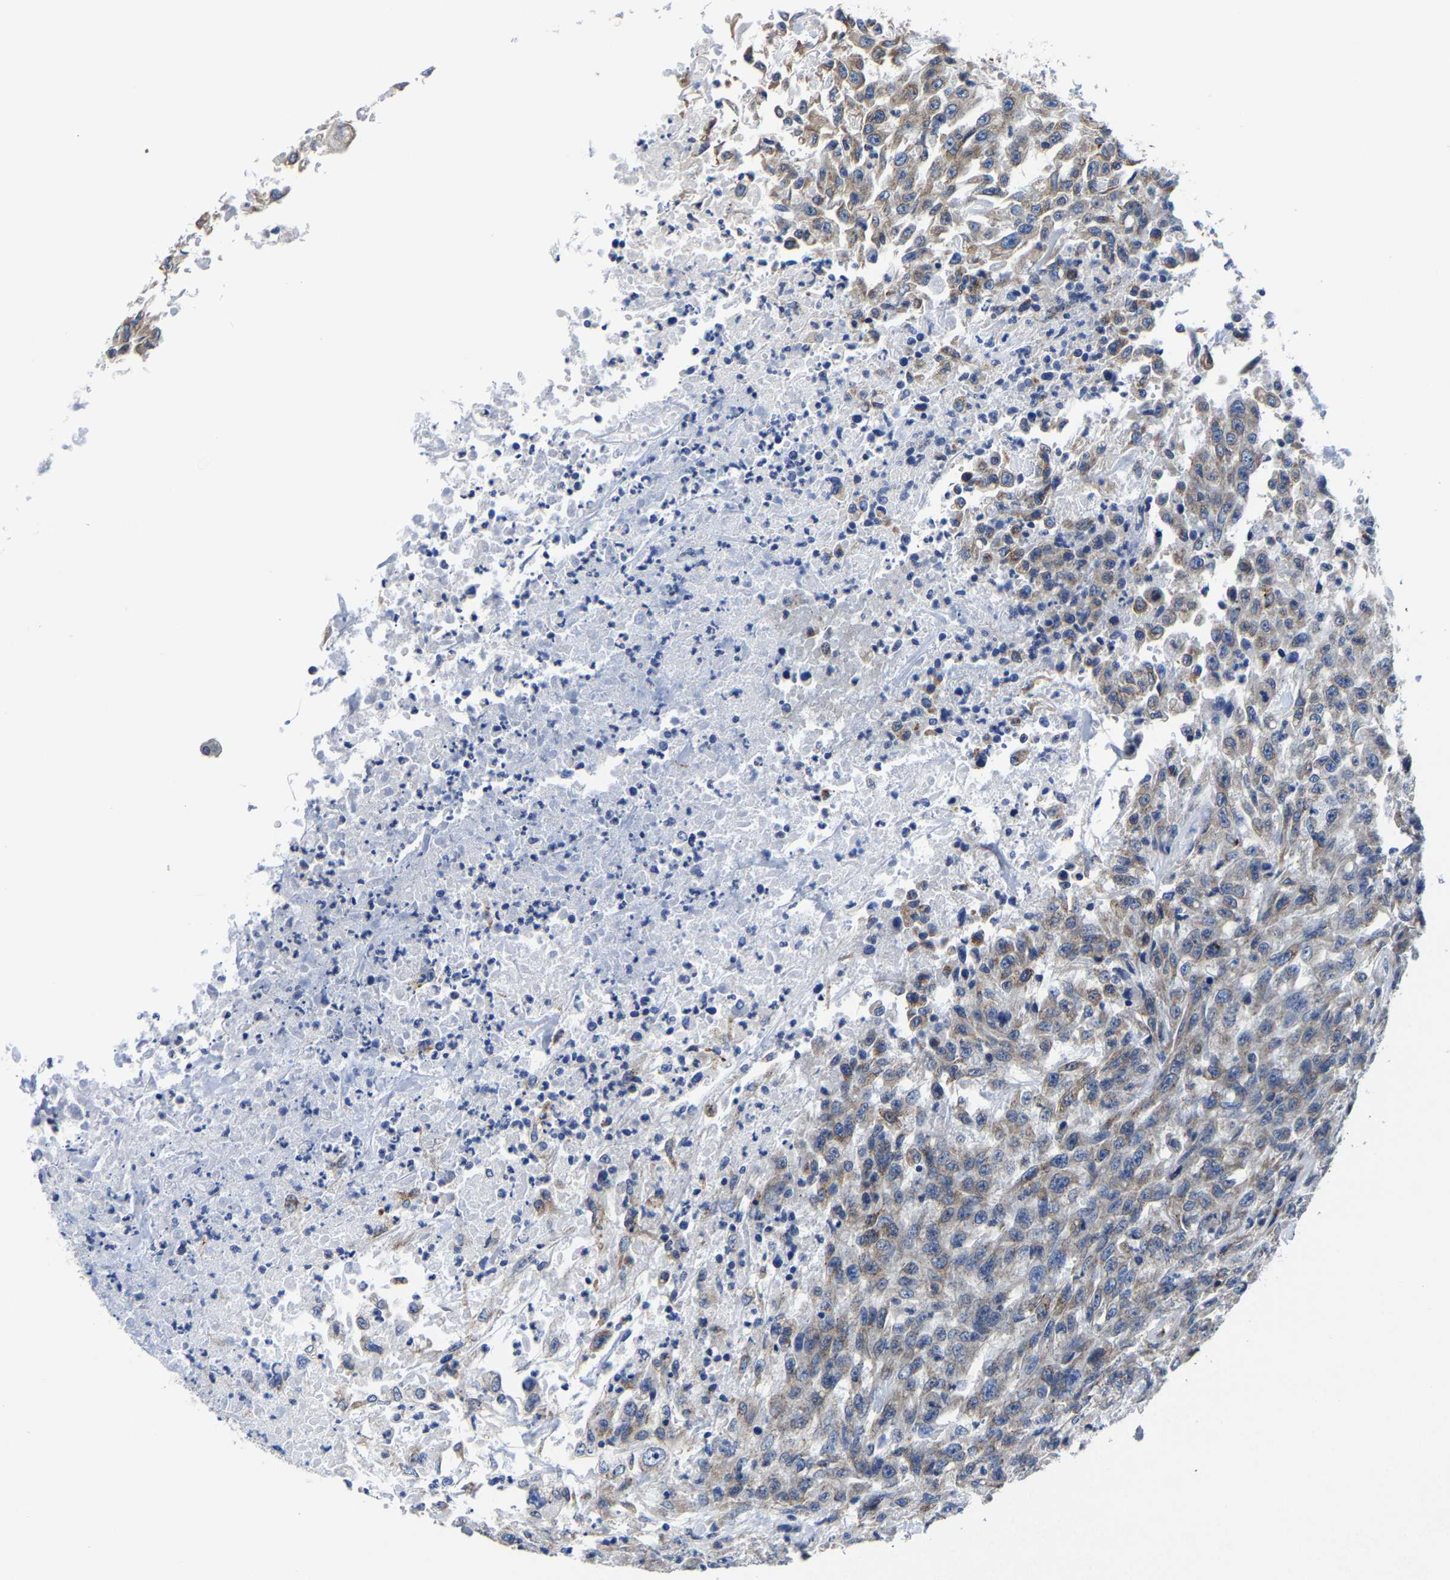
{"staining": {"intensity": "weak", "quantity": "25%-75%", "location": "cytoplasmic/membranous"}, "tissue": "urothelial cancer", "cell_type": "Tumor cells", "image_type": "cancer", "snomed": [{"axis": "morphology", "description": "Urothelial carcinoma, High grade"}, {"axis": "topography", "description": "Urinary bladder"}], "caption": "A histopathology image of human urothelial cancer stained for a protein displays weak cytoplasmic/membranous brown staining in tumor cells.", "gene": "EBAG9", "patient": {"sex": "male", "age": 46}}